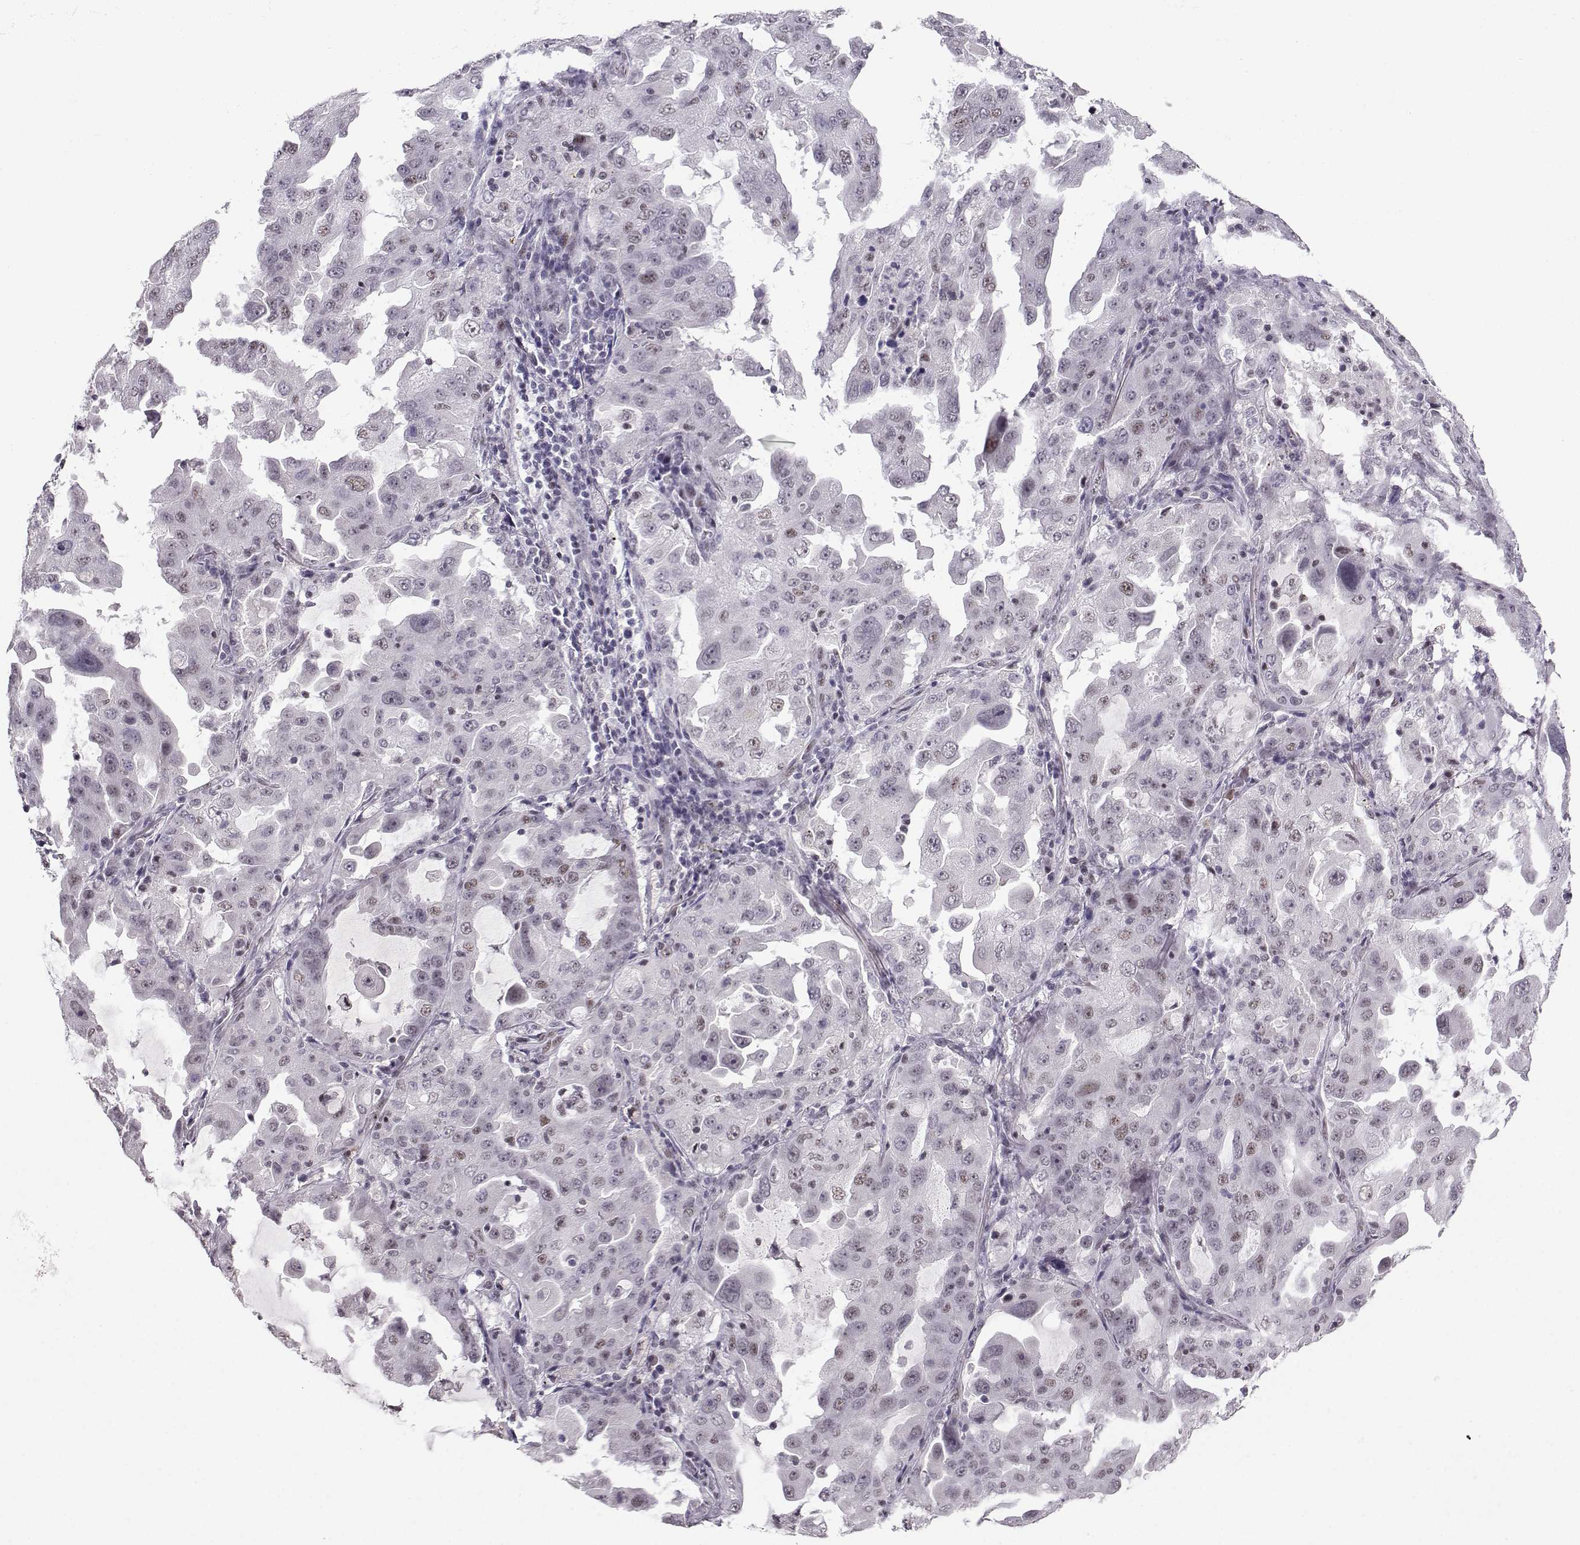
{"staining": {"intensity": "negative", "quantity": "none", "location": "none"}, "tissue": "lung cancer", "cell_type": "Tumor cells", "image_type": "cancer", "snomed": [{"axis": "morphology", "description": "Adenocarcinoma, NOS"}, {"axis": "topography", "description": "Lung"}], "caption": "Immunohistochemistry histopathology image of neoplastic tissue: lung cancer (adenocarcinoma) stained with DAB displays no significant protein staining in tumor cells. (Brightfield microscopy of DAB IHC at high magnification).", "gene": "LIN28A", "patient": {"sex": "female", "age": 61}}